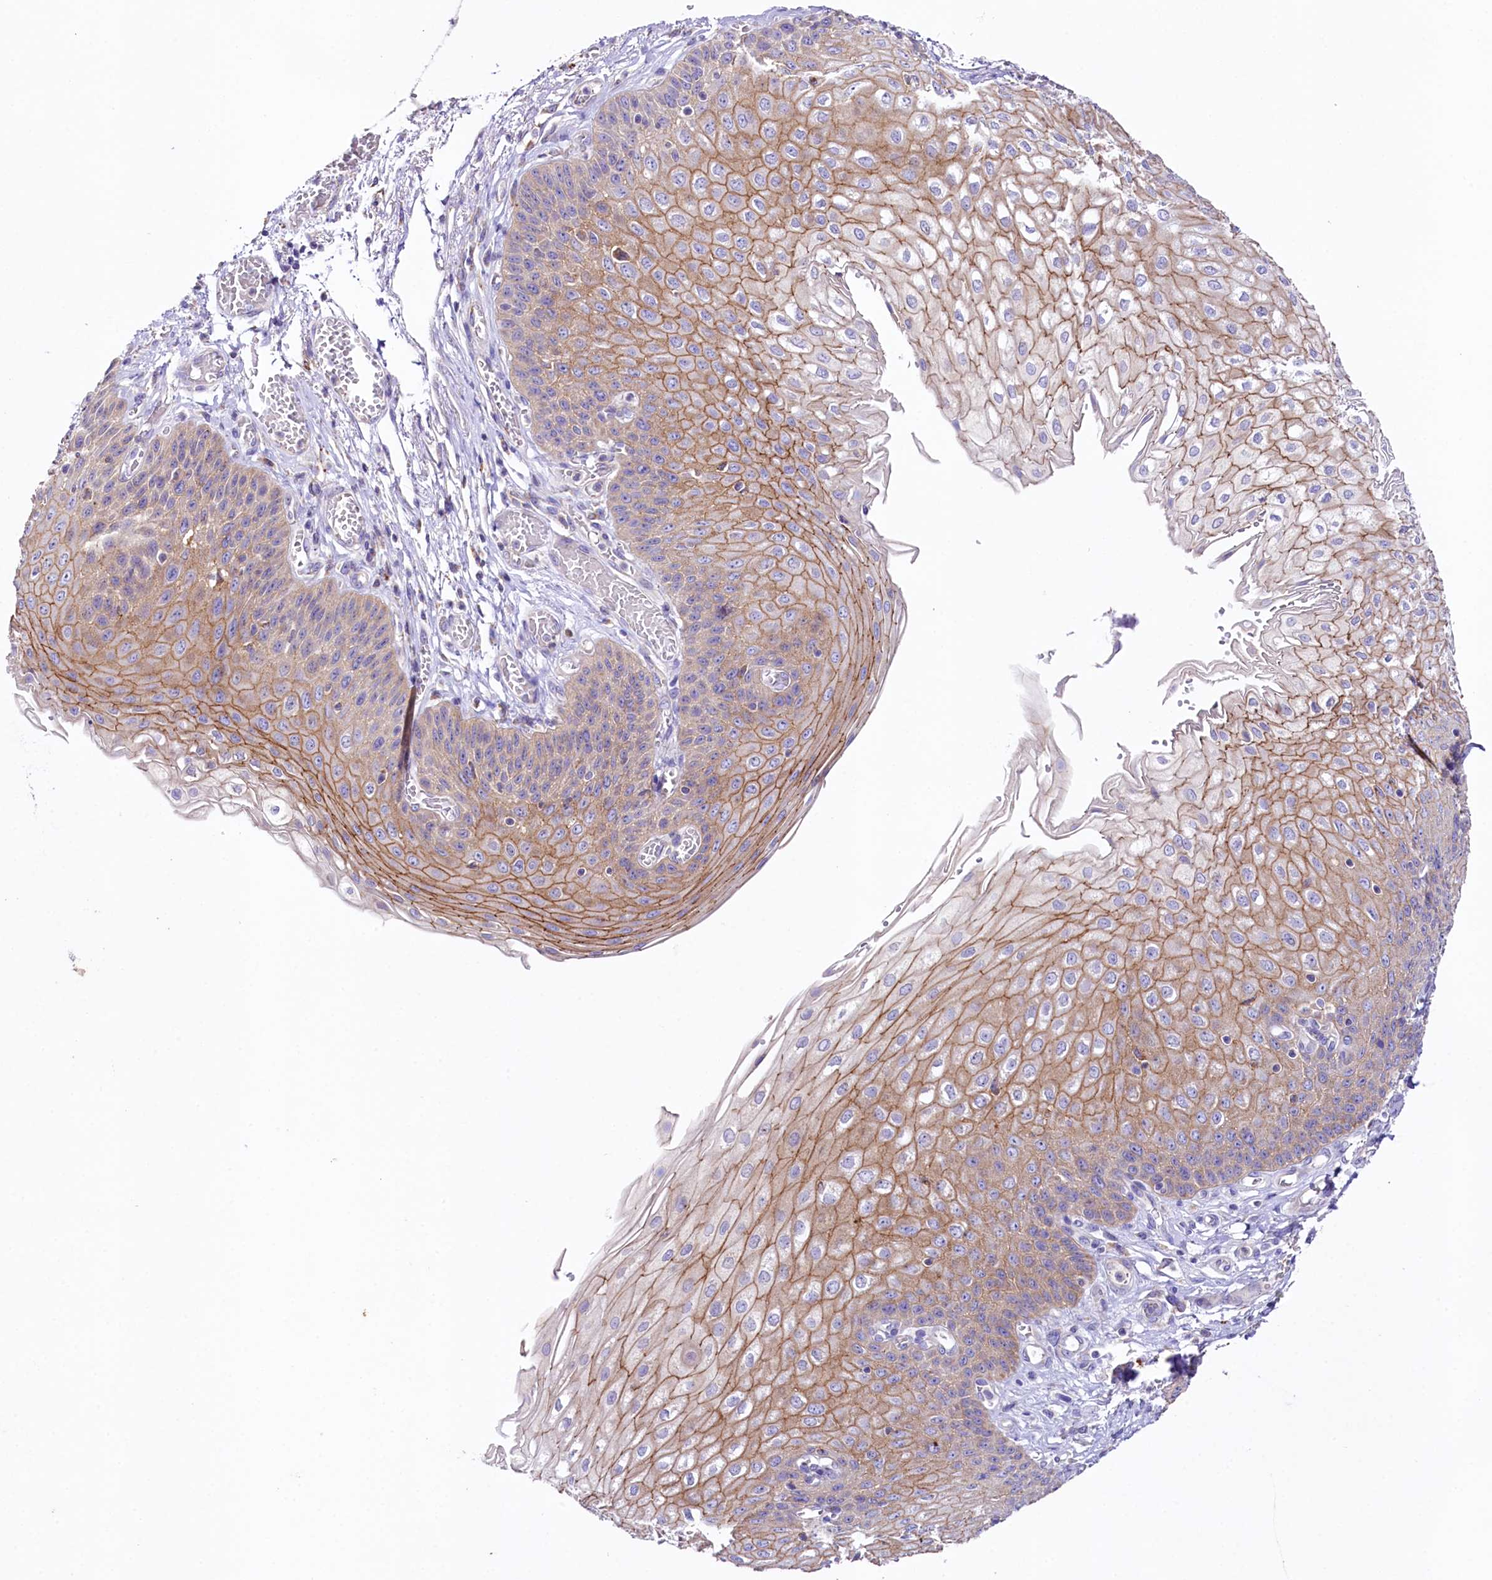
{"staining": {"intensity": "moderate", "quantity": ">75%", "location": "cytoplasmic/membranous"}, "tissue": "esophagus", "cell_type": "Squamous epithelial cells", "image_type": "normal", "snomed": [{"axis": "morphology", "description": "Normal tissue, NOS"}, {"axis": "topography", "description": "Esophagus"}], "caption": "Immunohistochemistry (IHC) (DAB) staining of normal esophagus displays moderate cytoplasmic/membranous protein positivity in about >75% of squamous epithelial cells. (brown staining indicates protein expression, while blue staining denotes nuclei).", "gene": "SACM1L", "patient": {"sex": "male", "age": 81}}